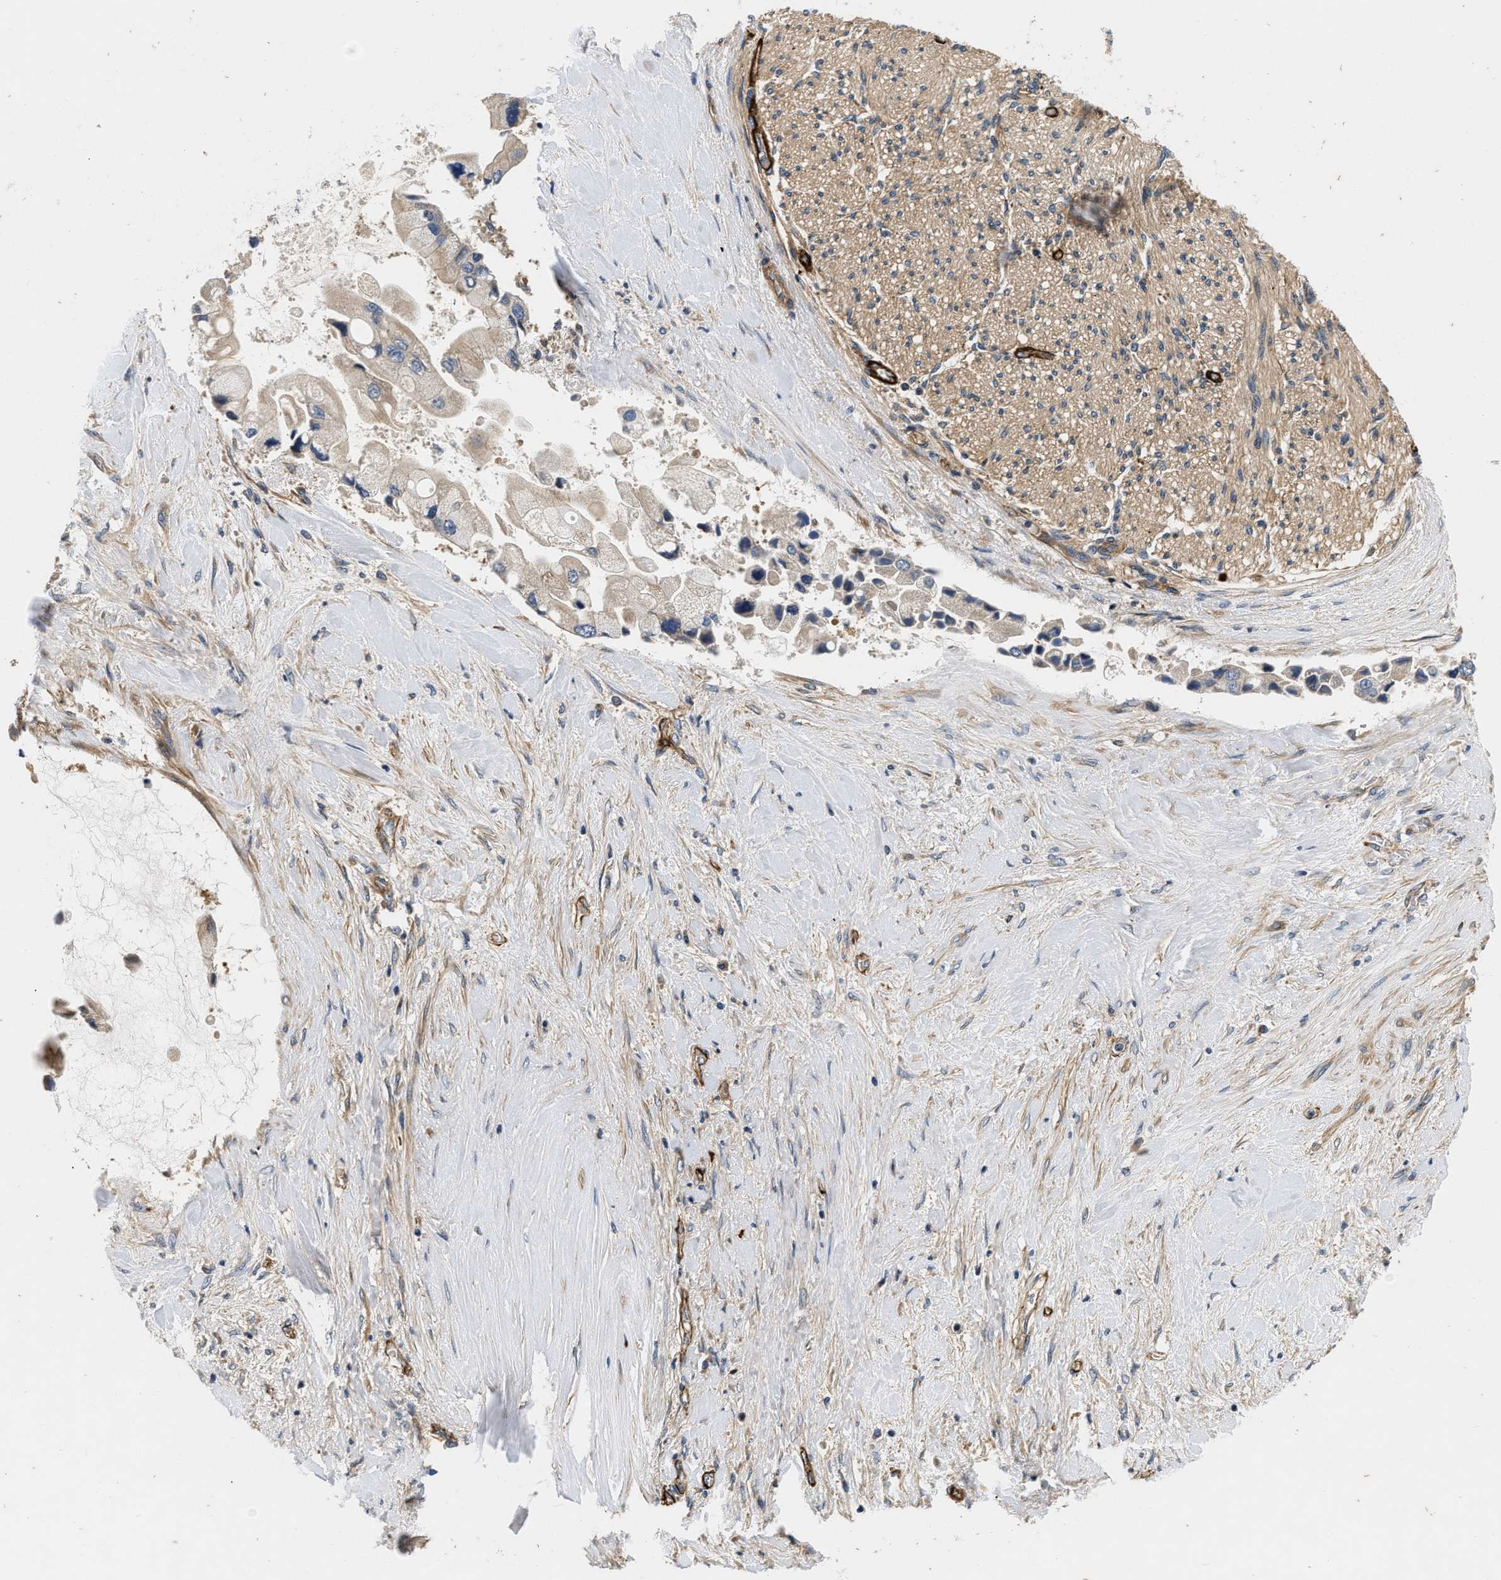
{"staining": {"intensity": "weak", "quantity": ">75%", "location": "cytoplasmic/membranous"}, "tissue": "liver cancer", "cell_type": "Tumor cells", "image_type": "cancer", "snomed": [{"axis": "morphology", "description": "Cholangiocarcinoma"}, {"axis": "topography", "description": "Liver"}], "caption": "Human liver cancer stained with a brown dye shows weak cytoplasmic/membranous positive expression in approximately >75% of tumor cells.", "gene": "NME6", "patient": {"sex": "male", "age": 50}}